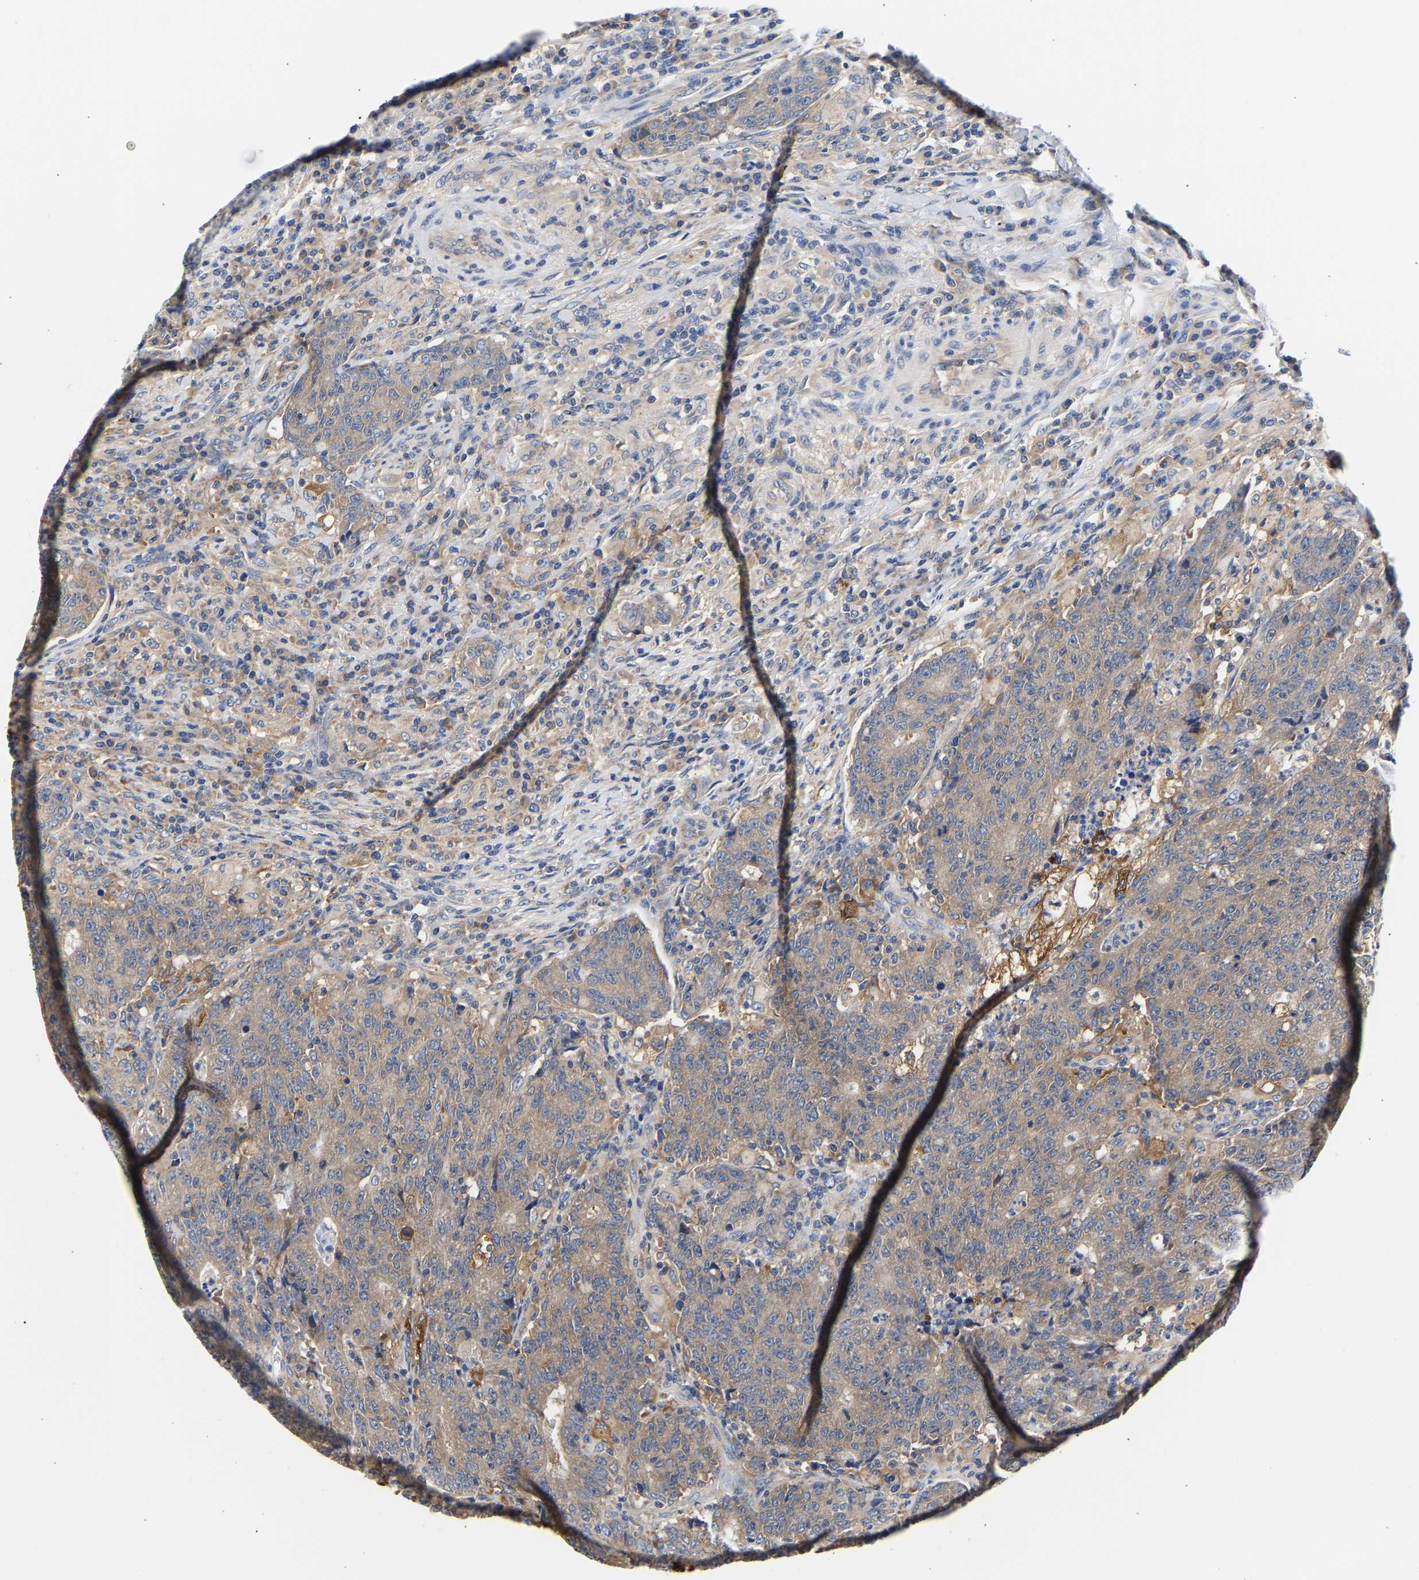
{"staining": {"intensity": "weak", "quantity": "25%-75%", "location": "cytoplasmic/membranous"}, "tissue": "colorectal cancer", "cell_type": "Tumor cells", "image_type": "cancer", "snomed": [{"axis": "morphology", "description": "Normal tissue, NOS"}, {"axis": "morphology", "description": "Adenocarcinoma, NOS"}, {"axis": "topography", "description": "Colon"}], "caption": "IHC of colorectal cancer (adenocarcinoma) shows low levels of weak cytoplasmic/membranous expression in approximately 25%-75% of tumor cells.", "gene": "CCDC6", "patient": {"sex": "female", "age": 75}}